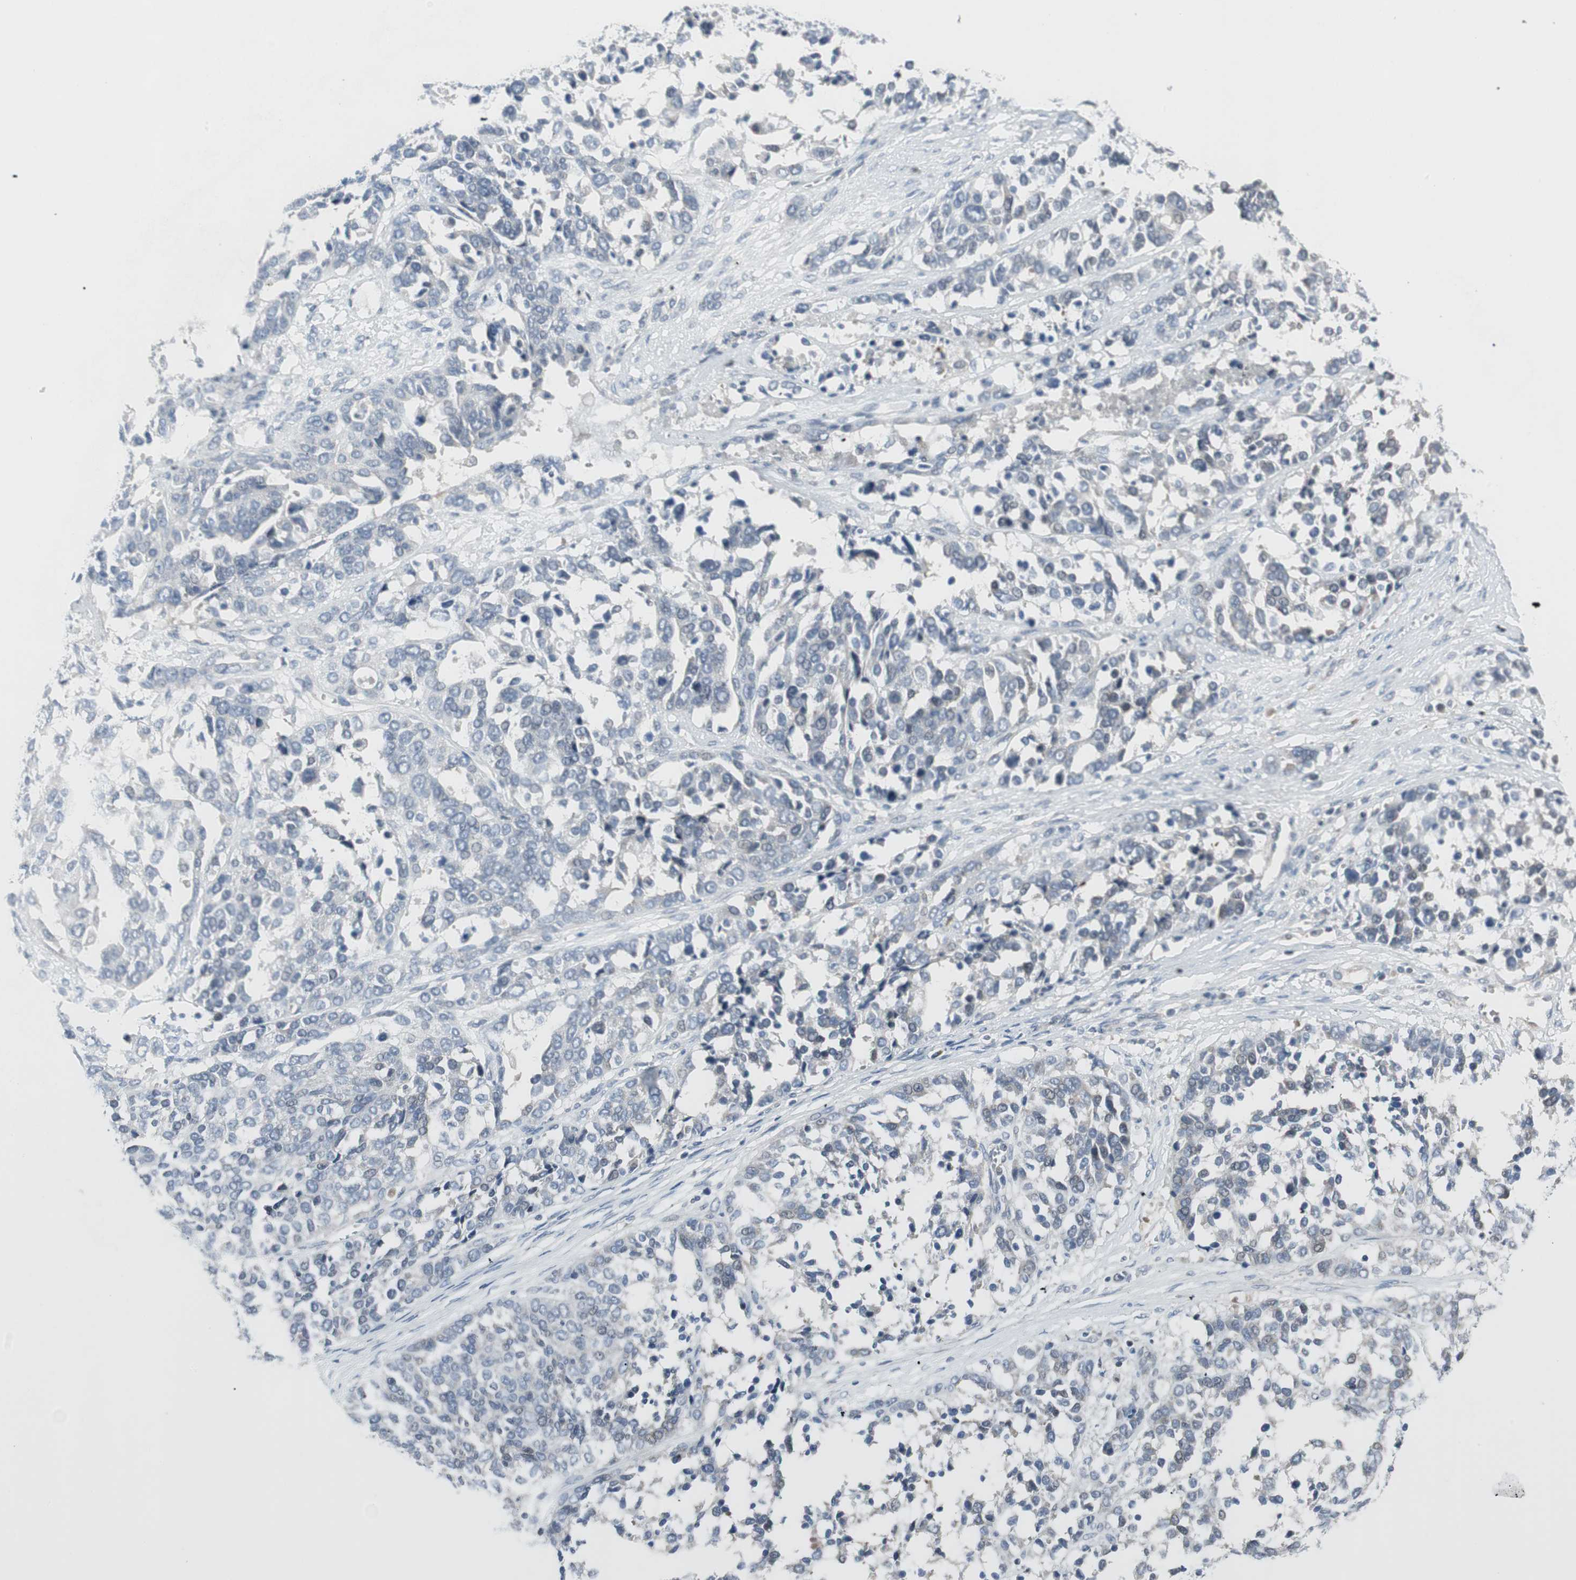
{"staining": {"intensity": "negative", "quantity": "none", "location": "none"}, "tissue": "ovarian cancer", "cell_type": "Tumor cells", "image_type": "cancer", "snomed": [{"axis": "morphology", "description": "Cystadenocarcinoma, serous, NOS"}, {"axis": "topography", "description": "Ovary"}], "caption": "Histopathology image shows no significant protein expression in tumor cells of ovarian cancer (serous cystadenocarcinoma). (Brightfield microscopy of DAB immunohistochemistry at high magnification).", "gene": "PIGR", "patient": {"sex": "female", "age": 44}}